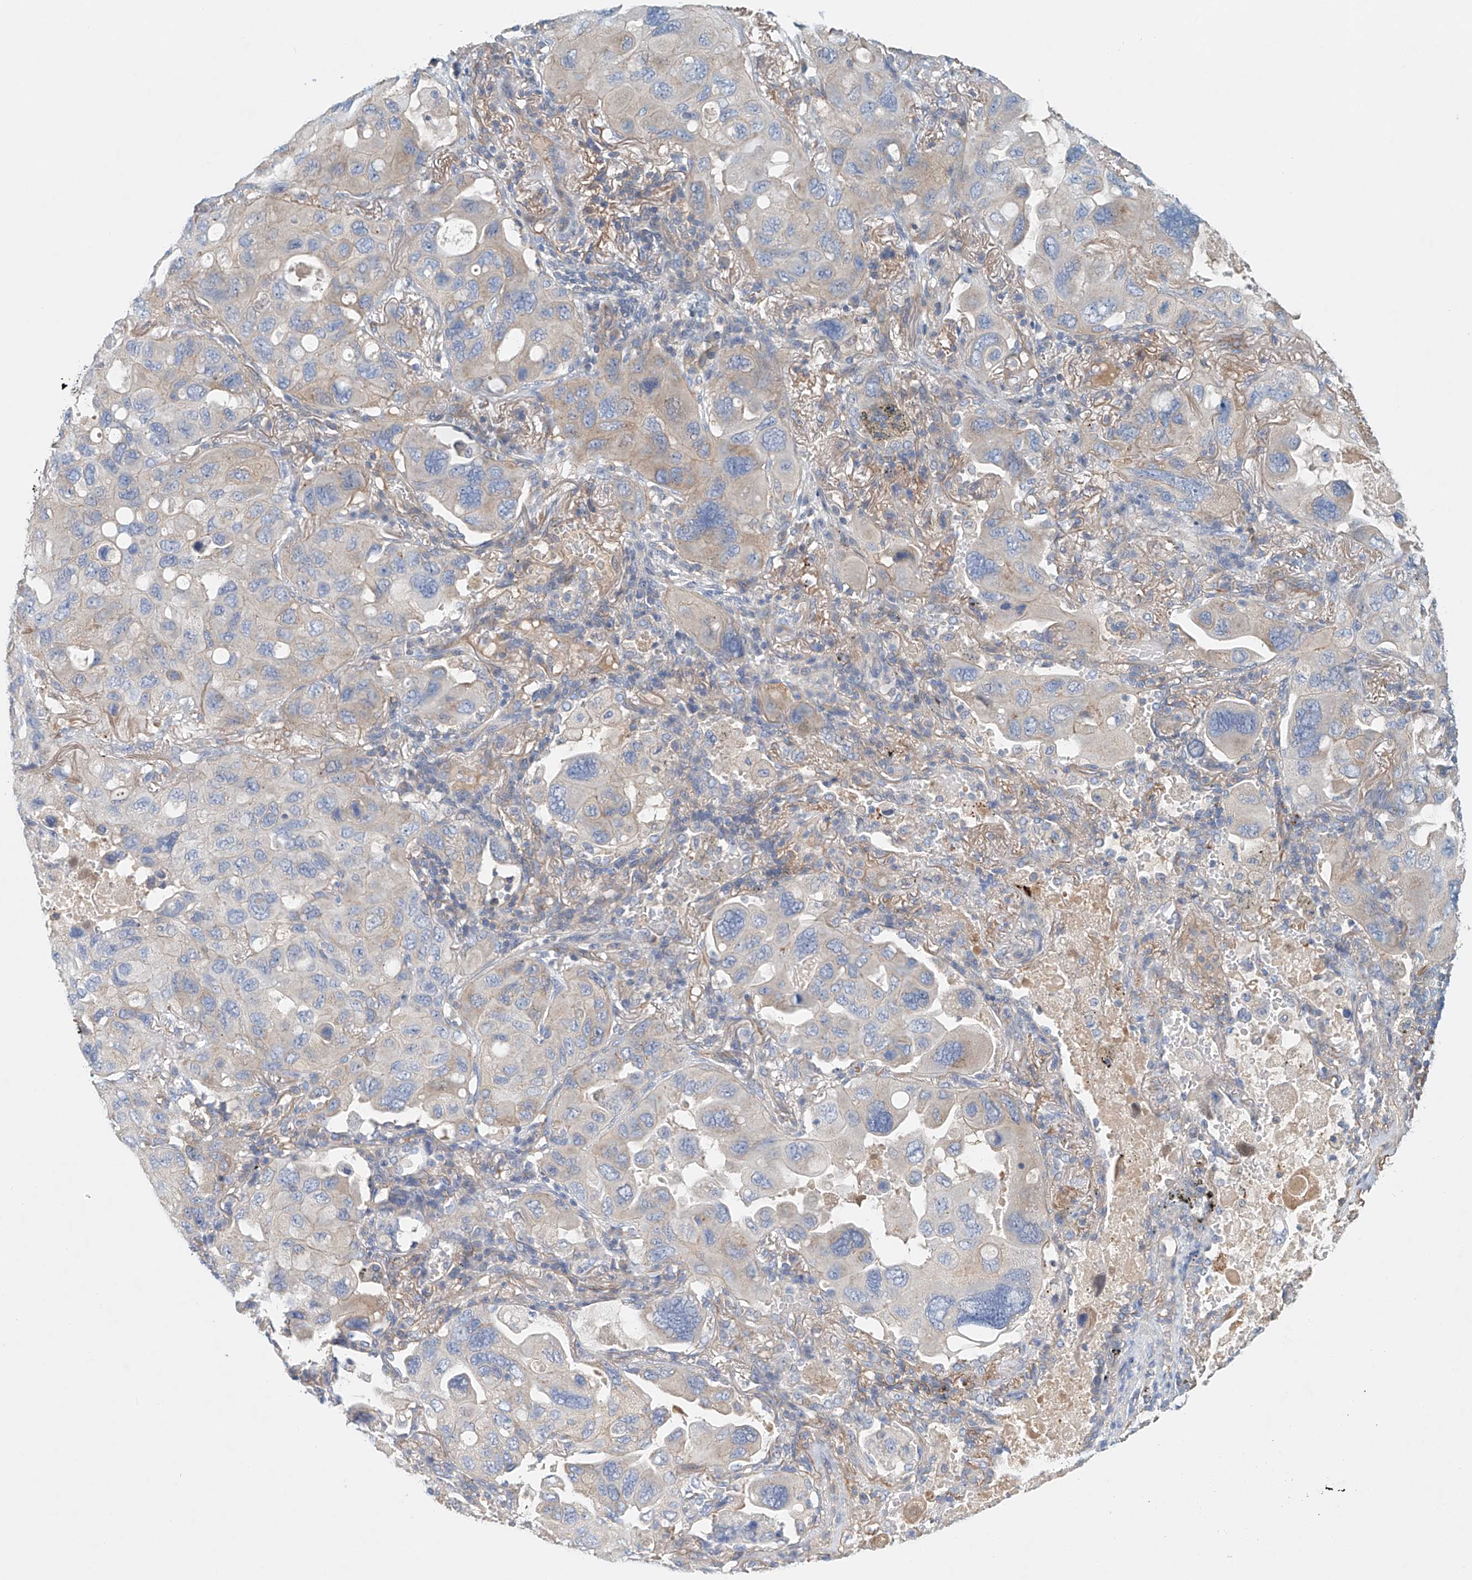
{"staining": {"intensity": "weak", "quantity": "<25%", "location": "cytoplasmic/membranous"}, "tissue": "lung cancer", "cell_type": "Tumor cells", "image_type": "cancer", "snomed": [{"axis": "morphology", "description": "Squamous cell carcinoma, NOS"}, {"axis": "topography", "description": "Lung"}], "caption": "Immunohistochemistry (IHC) image of neoplastic tissue: lung squamous cell carcinoma stained with DAB (3,3'-diaminobenzidine) exhibits no significant protein expression in tumor cells. The staining is performed using DAB brown chromogen with nuclei counter-stained in using hematoxylin.", "gene": "FRYL", "patient": {"sex": "female", "age": 73}}